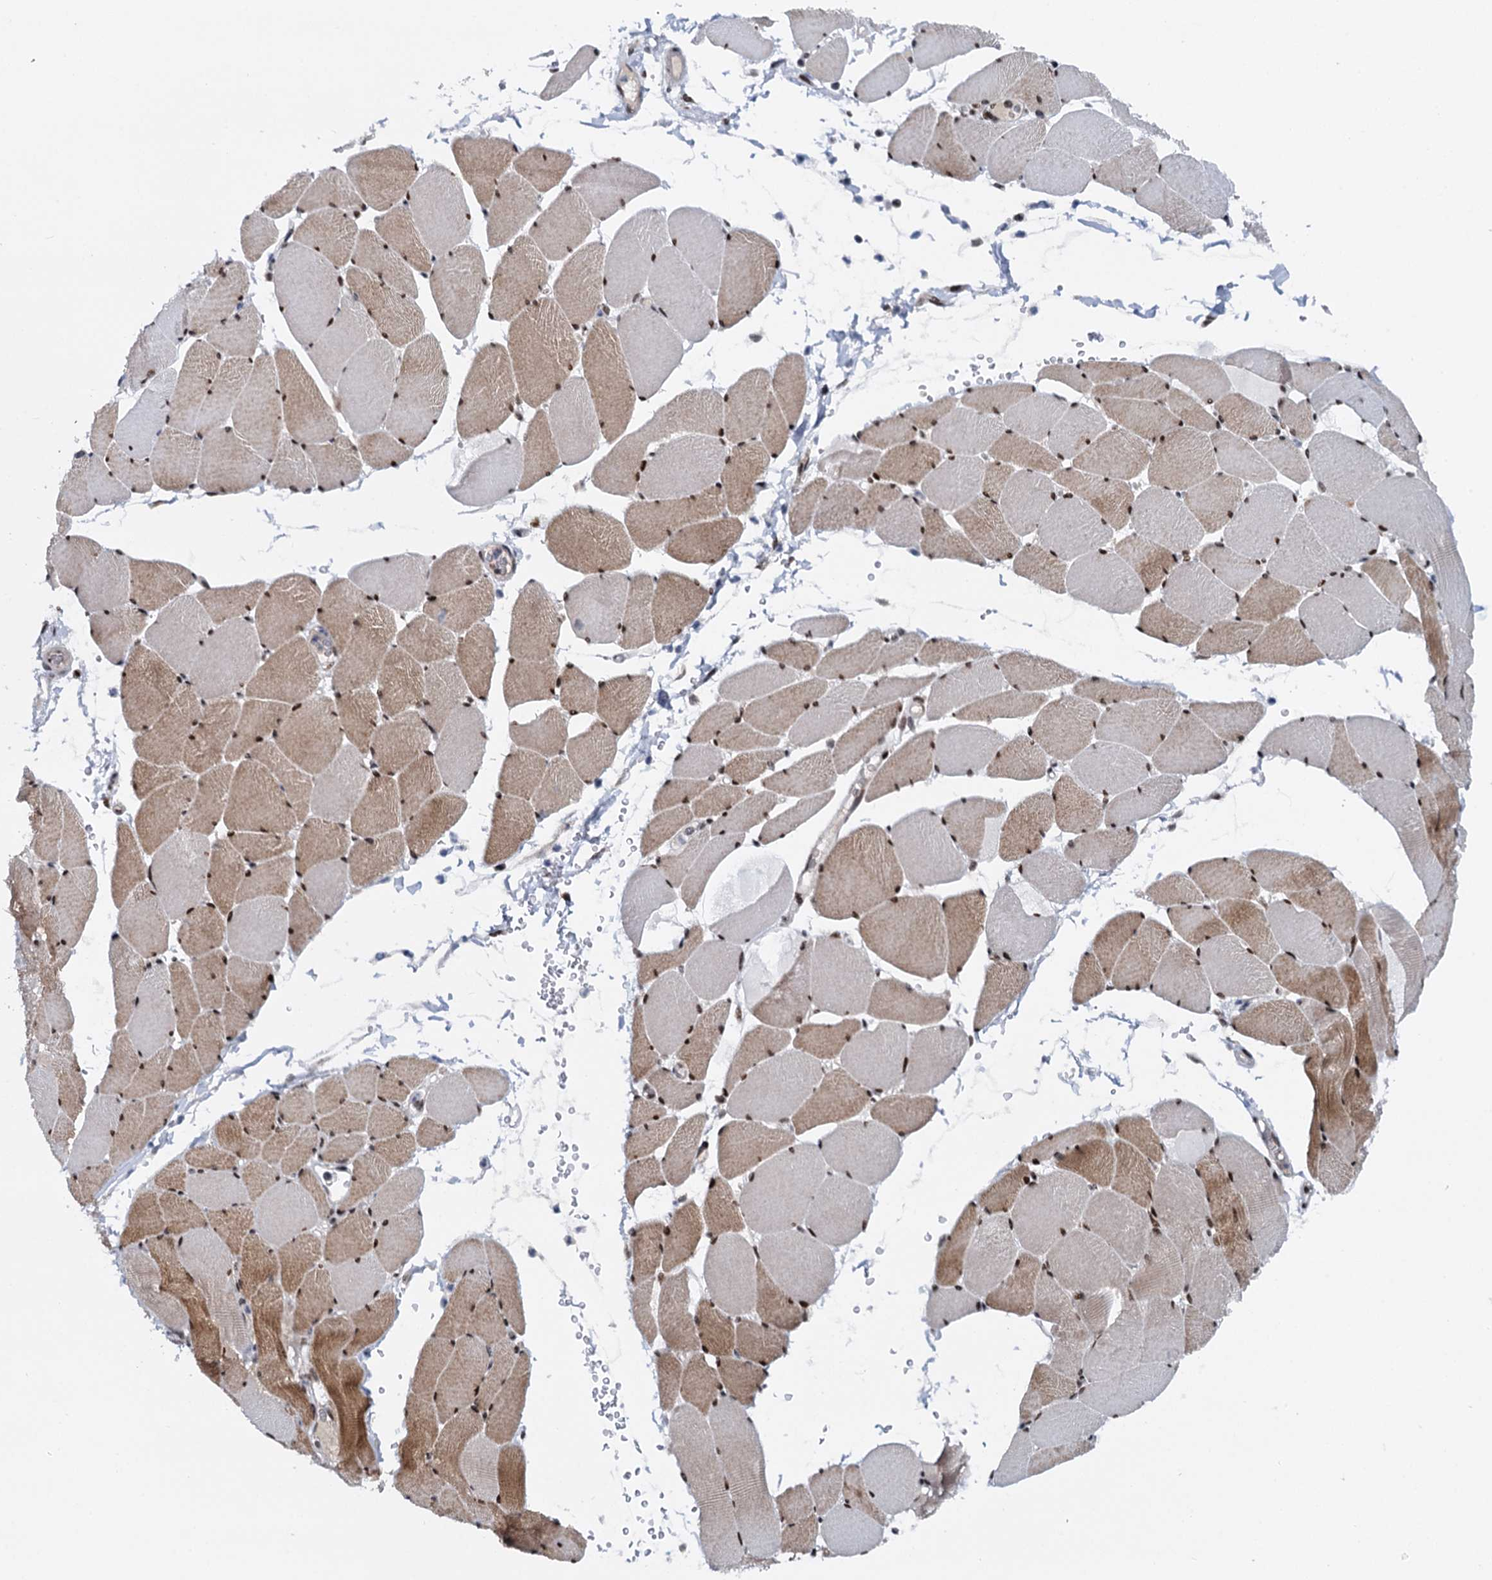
{"staining": {"intensity": "moderate", "quantity": ">75%", "location": "cytoplasmic/membranous,nuclear"}, "tissue": "skeletal muscle", "cell_type": "Myocytes", "image_type": "normal", "snomed": [{"axis": "morphology", "description": "Normal tissue, NOS"}, {"axis": "topography", "description": "Skeletal muscle"}, {"axis": "topography", "description": "Head-Neck"}], "caption": "A photomicrograph of skeletal muscle stained for a protein reveals moderate cytoplasmic/membranous,nuclear brown staining in myocytes.", "gene": "RUFY2", "patient": {"sex": "male", "age": 66}}